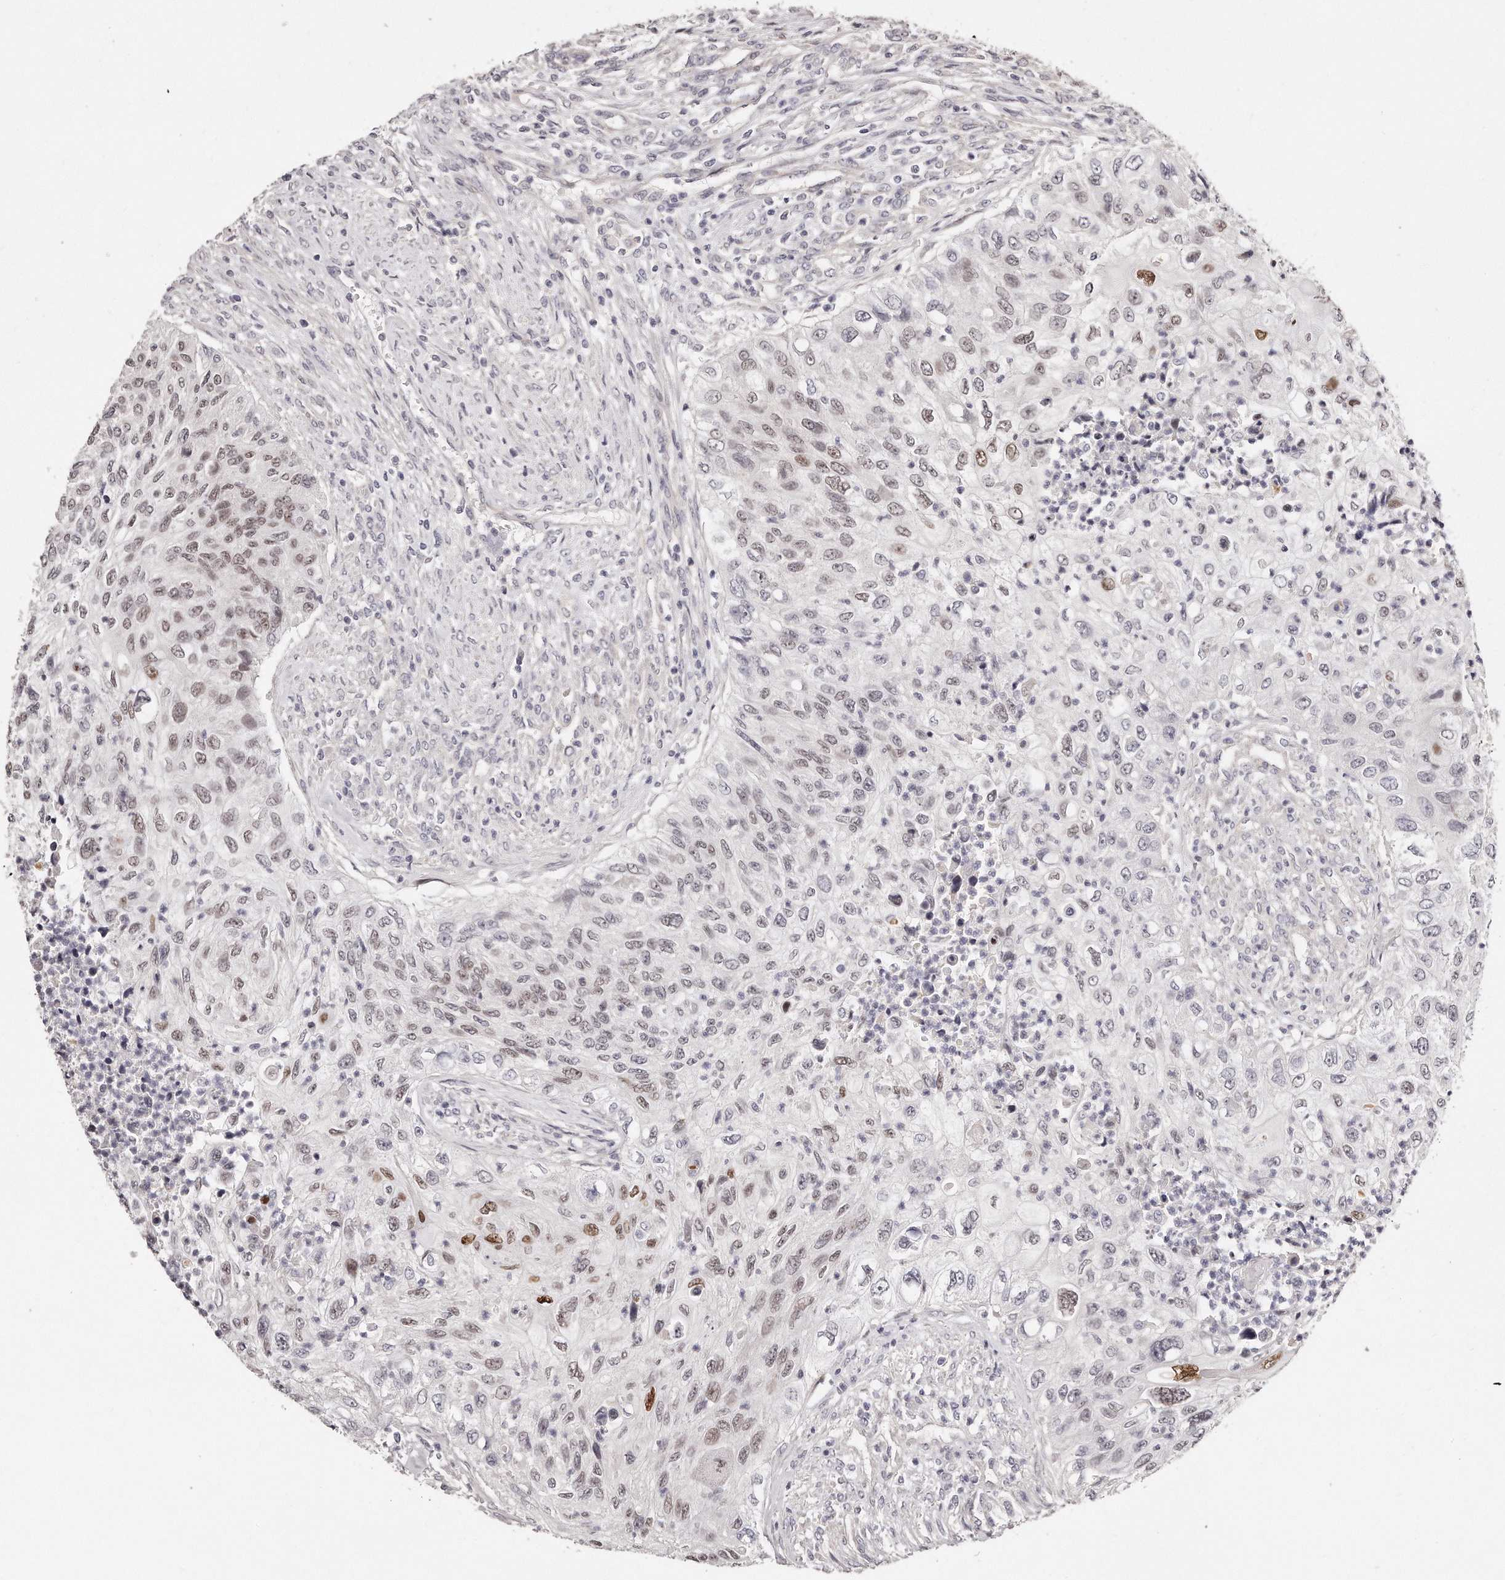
{"staining": {"intensity": "moderate", "quantity": "<25%", "location": "nuclear"}, "tissue": "urothelial cancer", "cell_type": "Tumor cells", "image_type": "cancer", "snomed": [{"axis": "morphology", "description": "Urothelial carcinoma, High grade"}, {"axis": "topography", "description": "Urinary bladder"}], "caption": "Immunohistochemical staining of urothelial carcinoma (high-grade) reveals low levels of moderate nuclear protein positivity in approximately <25% of tumor cells. Nuclei are stained in blue.", "gene": "CASZ1", "patient": {"sex": "female", "age": 60}}